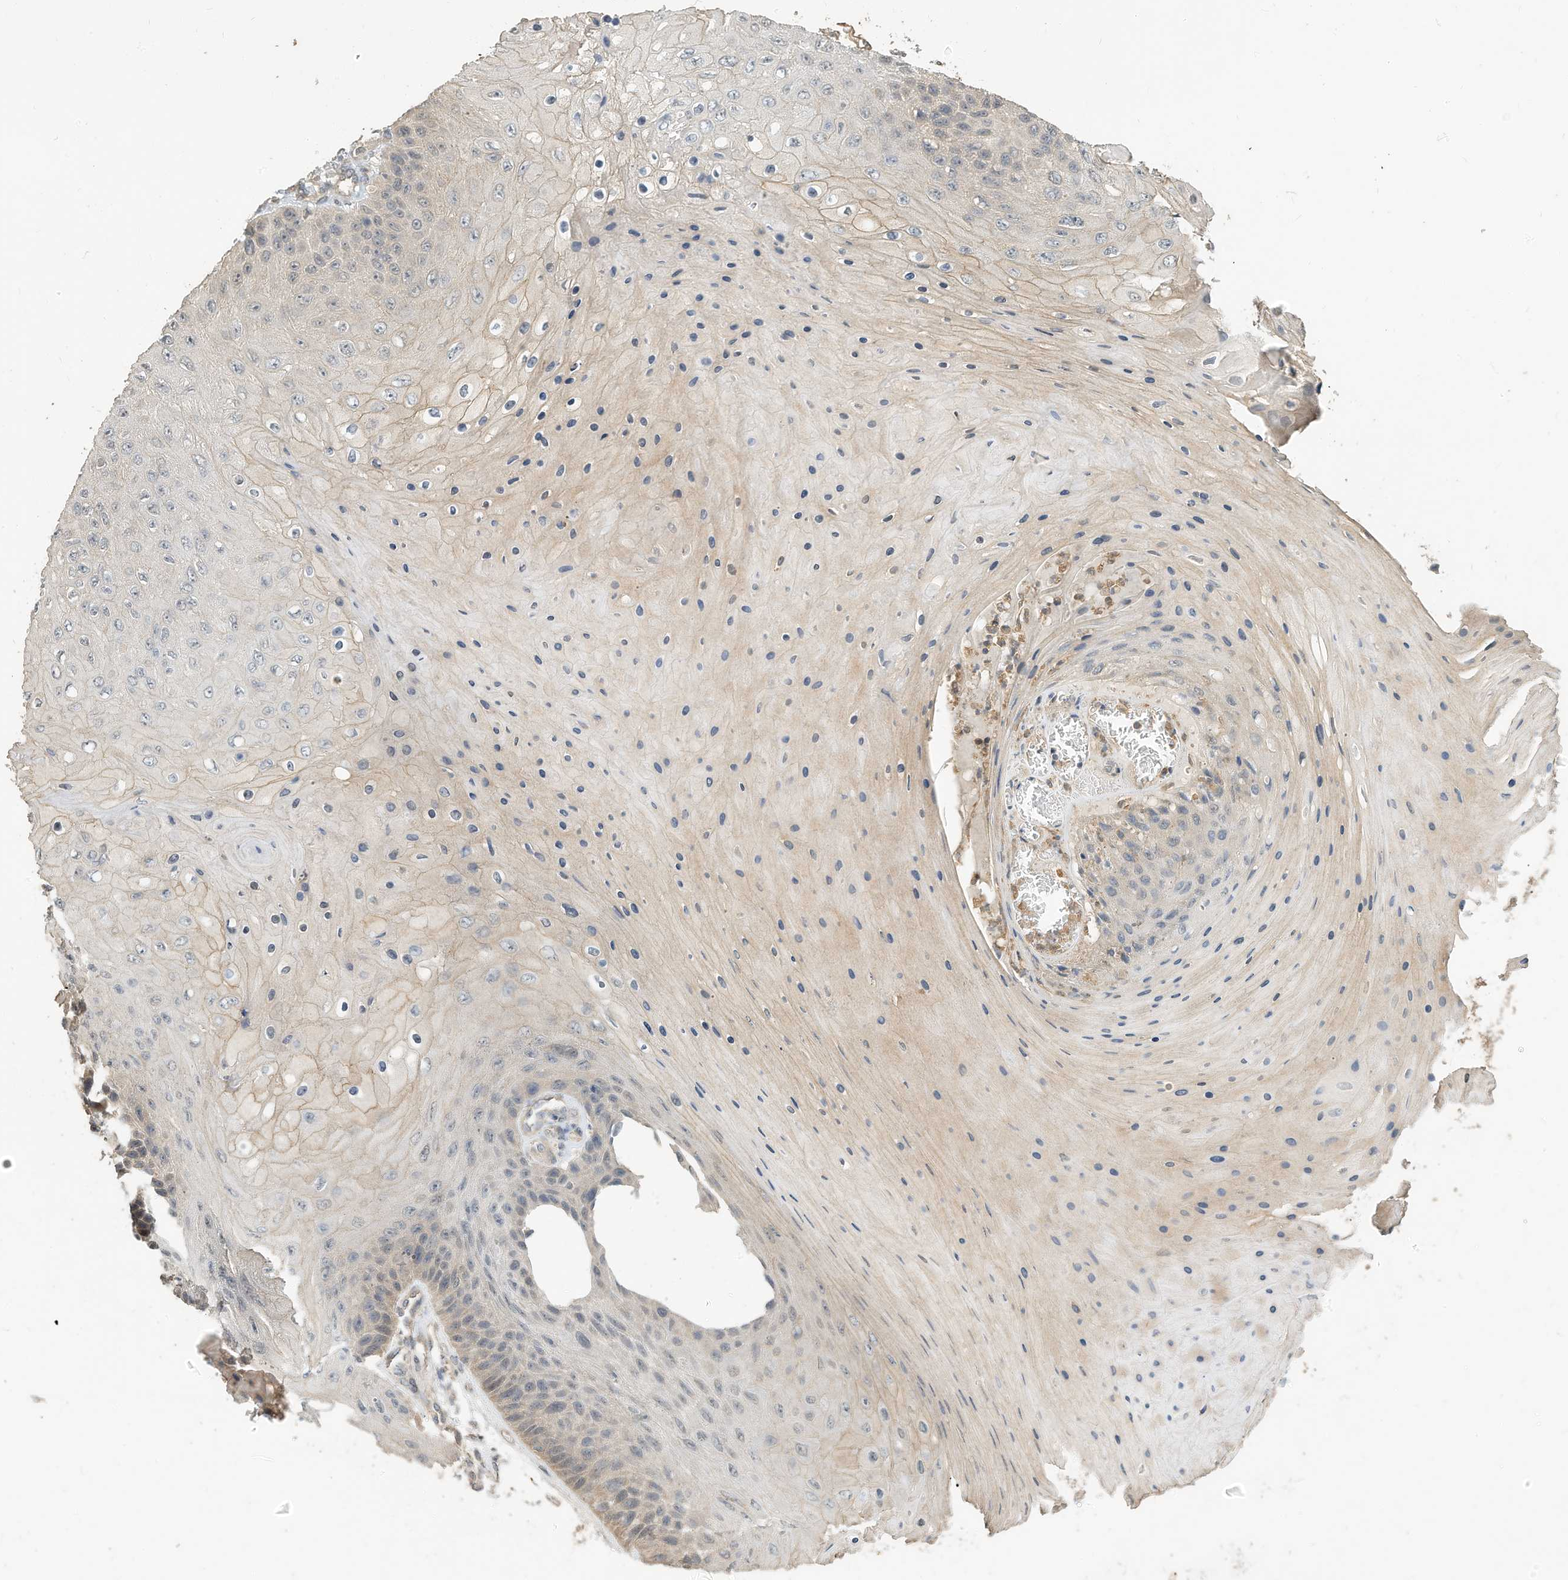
{"staining": {"intensity": "weak", "quantity": "<25%", "location": "cytoplasmic/membranous"}, "tissue": "skin cancer", "cell_type": "Tumor cells", "image_type": "cancer", "snomed": [{"axis": "morphology", "description": "Squamous cell carcinoma, NOS"}, {"axis": "topography", "description": "Skin"}], "caption": "An immunohistochemistry (IHC) micrograph of squamous cell carcinoma (skin) is shown. There is no staining in tumor cells of squamous cell carcinoma (skin).", "gene": "OFD1", "patient": {"sex": "female", "age": 88}}